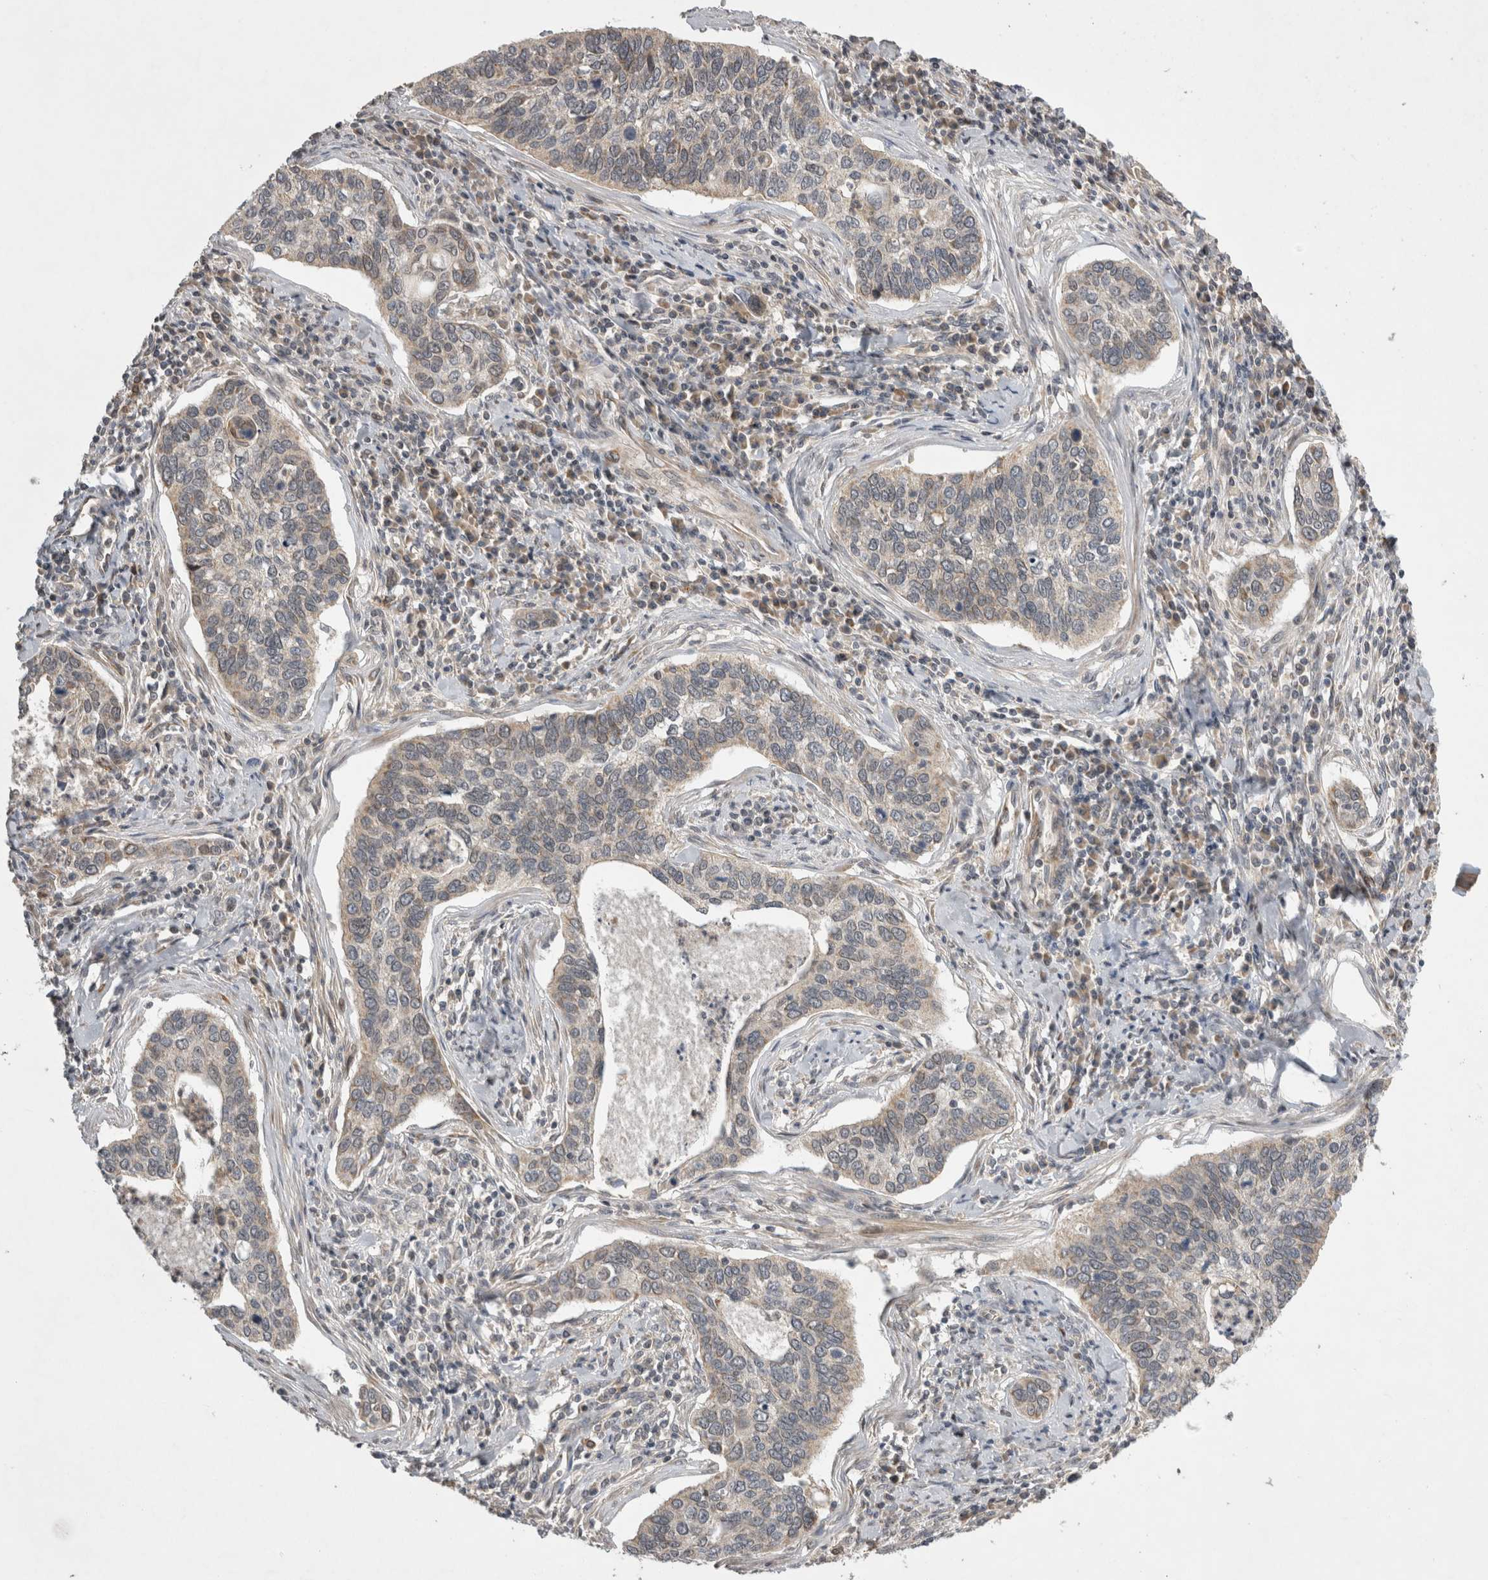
{"staining": {"intensity": "weak", "quantity": "<25%", "location": "cytoplasmic/membranous"}, "tissue": "cervical cancer", "cell_type": "Tumor cells", "image_type": "cancer", "snomed": [{"axis": "morphology", "description": "Squamous cell carcinoma, NOS"}, {"axis": "topography", "description": "Cervix"}], "caption": "IHC image of neoplastic tissue: cervical cancer stained with DAB demonstrates no significant protein expression in tumor cells. Brightfield microscopy of immunohistochemistry (IHC) stained with DAB (3,3'-diaminobenzidine) (brown) and hematoxylin (blue), captured at high magnification.", "gene": "KCNIP1", "patient": {"sex": "female", "age": 53}}